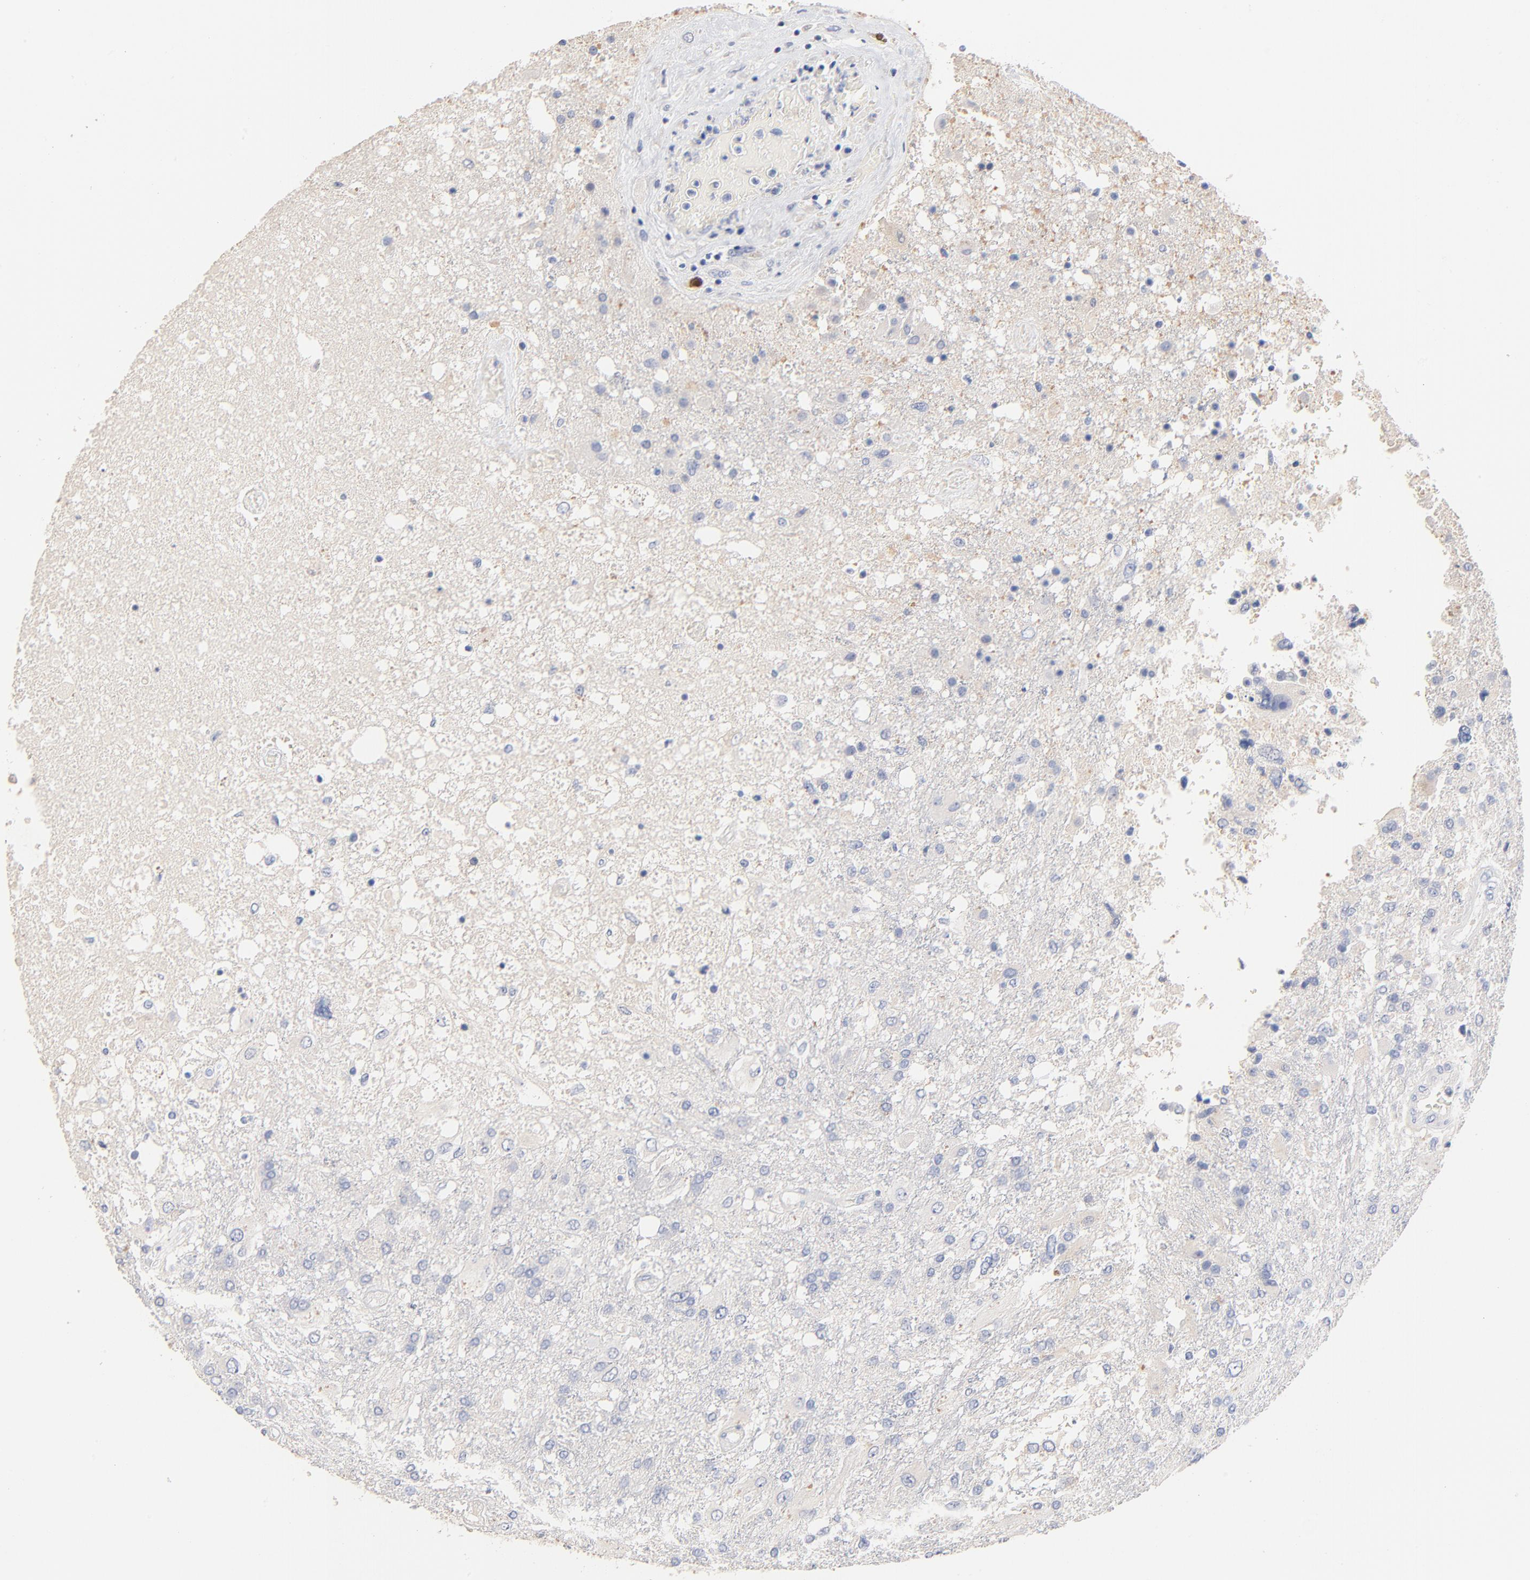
{"staining": {"intensity": "negative", "quantity": "none", "location": "none"}, "tissue": "glioma", "cell_type": "Tumor cells", "image_type": "cancer", "snomed": [{"axis": "morphology", "description": "Glioma, malignant, High grade"}, {"axis": "topography", "description": "Cerebral cortex"}], "caption": "Immunohistochemistry histopathology image of malignant glioma (high-grade) stained for a protein (brown), which shows no staining in tumor cells.", "gene": "CPS1", "patient": {"sex": "male", "age": 79}}